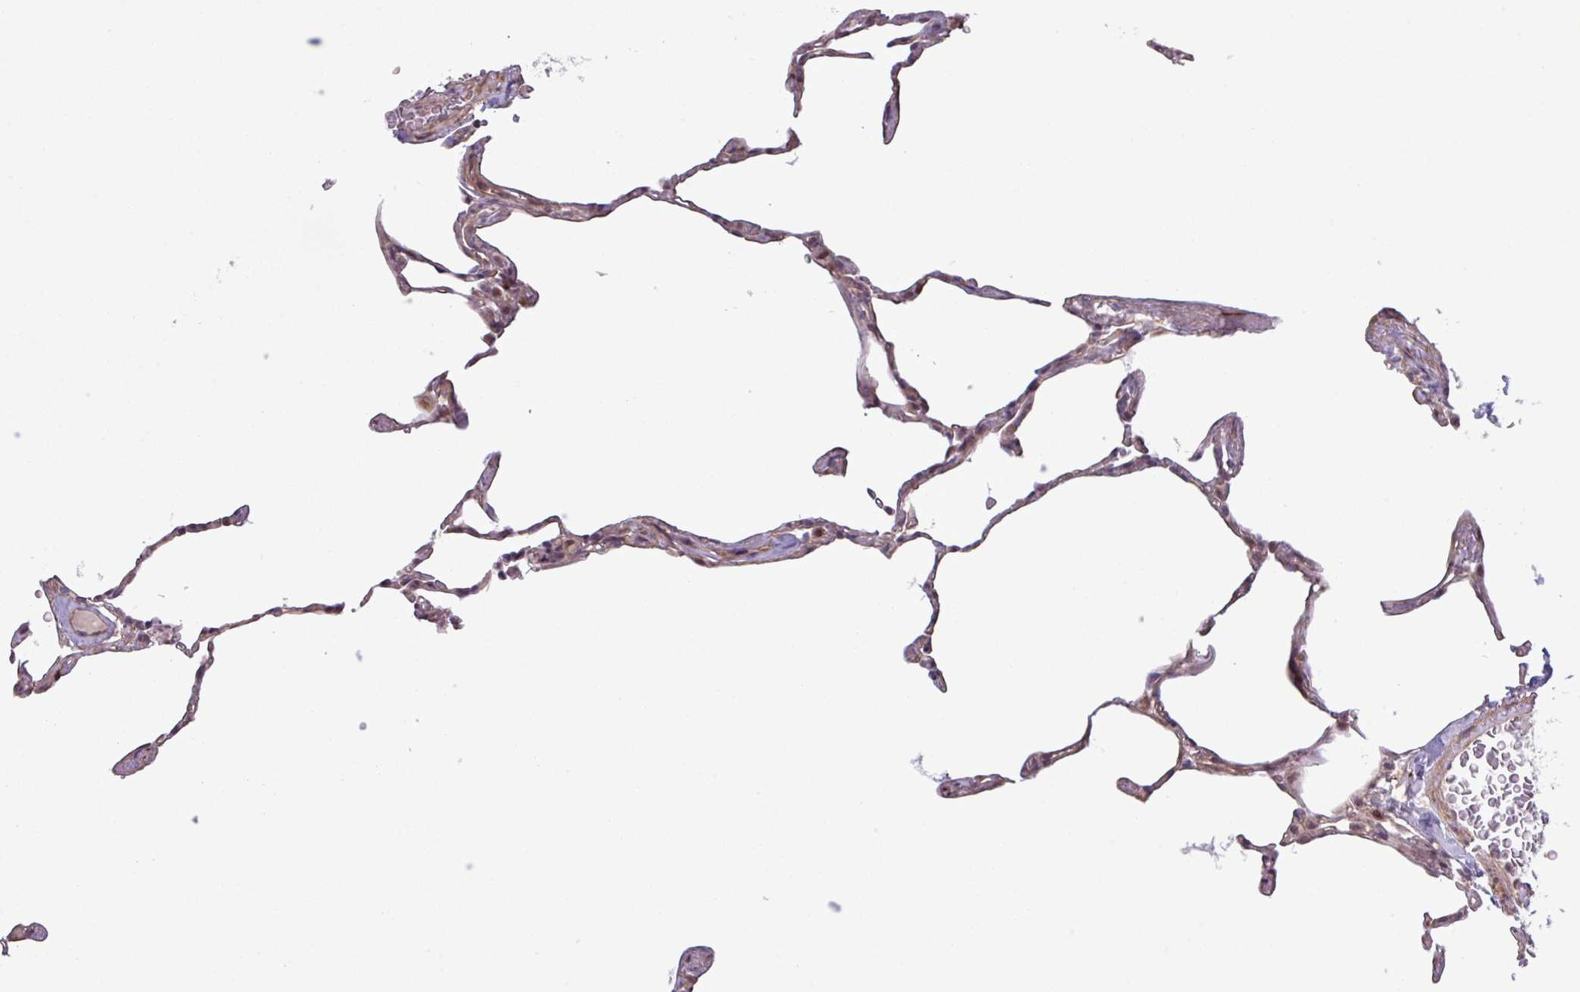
{"staining": {"intensity": "negative", "quantity": "none", "location": "none"}, "tissue": "lung", "cell_type": "Alveolar cells", "image_type": "normal", "snomed": [{"axis": "morphology", "description": "Normal tissue, NOS"}, {"axis": "topography", "description": "Lung"}], "caption": "The micrograph shows no staining of alveolar cells in unremarkable lung.", "gene": "PDPR", "patient": {"sex": "female", "age": 57}}